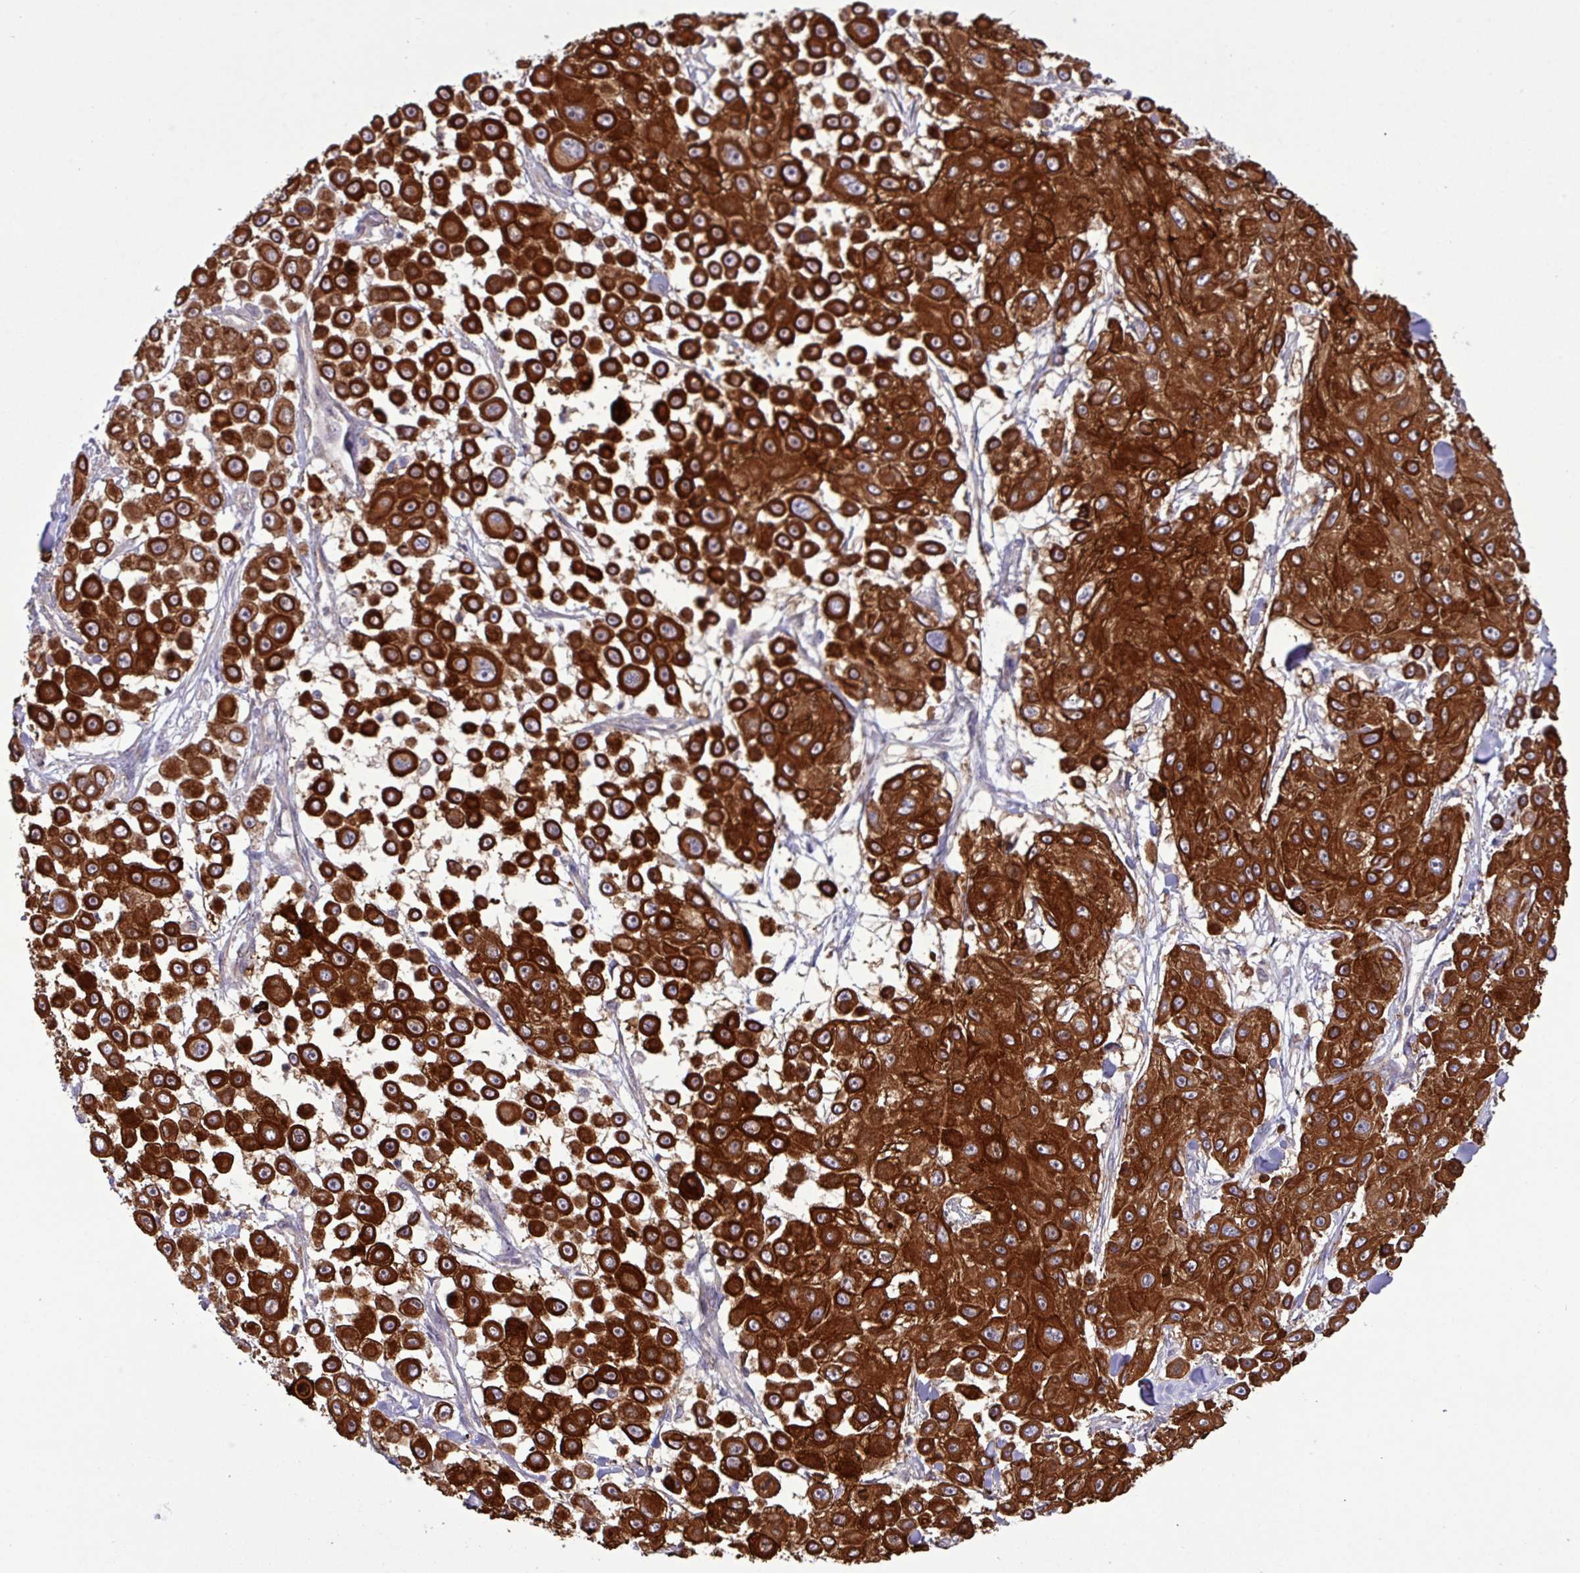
{"staining": {"intensity": "strong", "quantity": ">75%", "location": "cytoplasmic/membranous"}, "tissue": "skin cancer", "cell_type": "Tumor cells", "image_type": "cancer", "snomed": [{"axis": "morphology", "description": "Squamous cell carcinoma, NOS"}, {"axis": "topography", "description": "Skin"}], "caption": "This is an image of immunohistochemistry staining of skin cancer (squamous cell carcinoma), which shows strong staining in the cytoplasmic/membranous of tumor cells.", "gene": "CNTRL", "patient": {"sex": "male", "age": 67}}